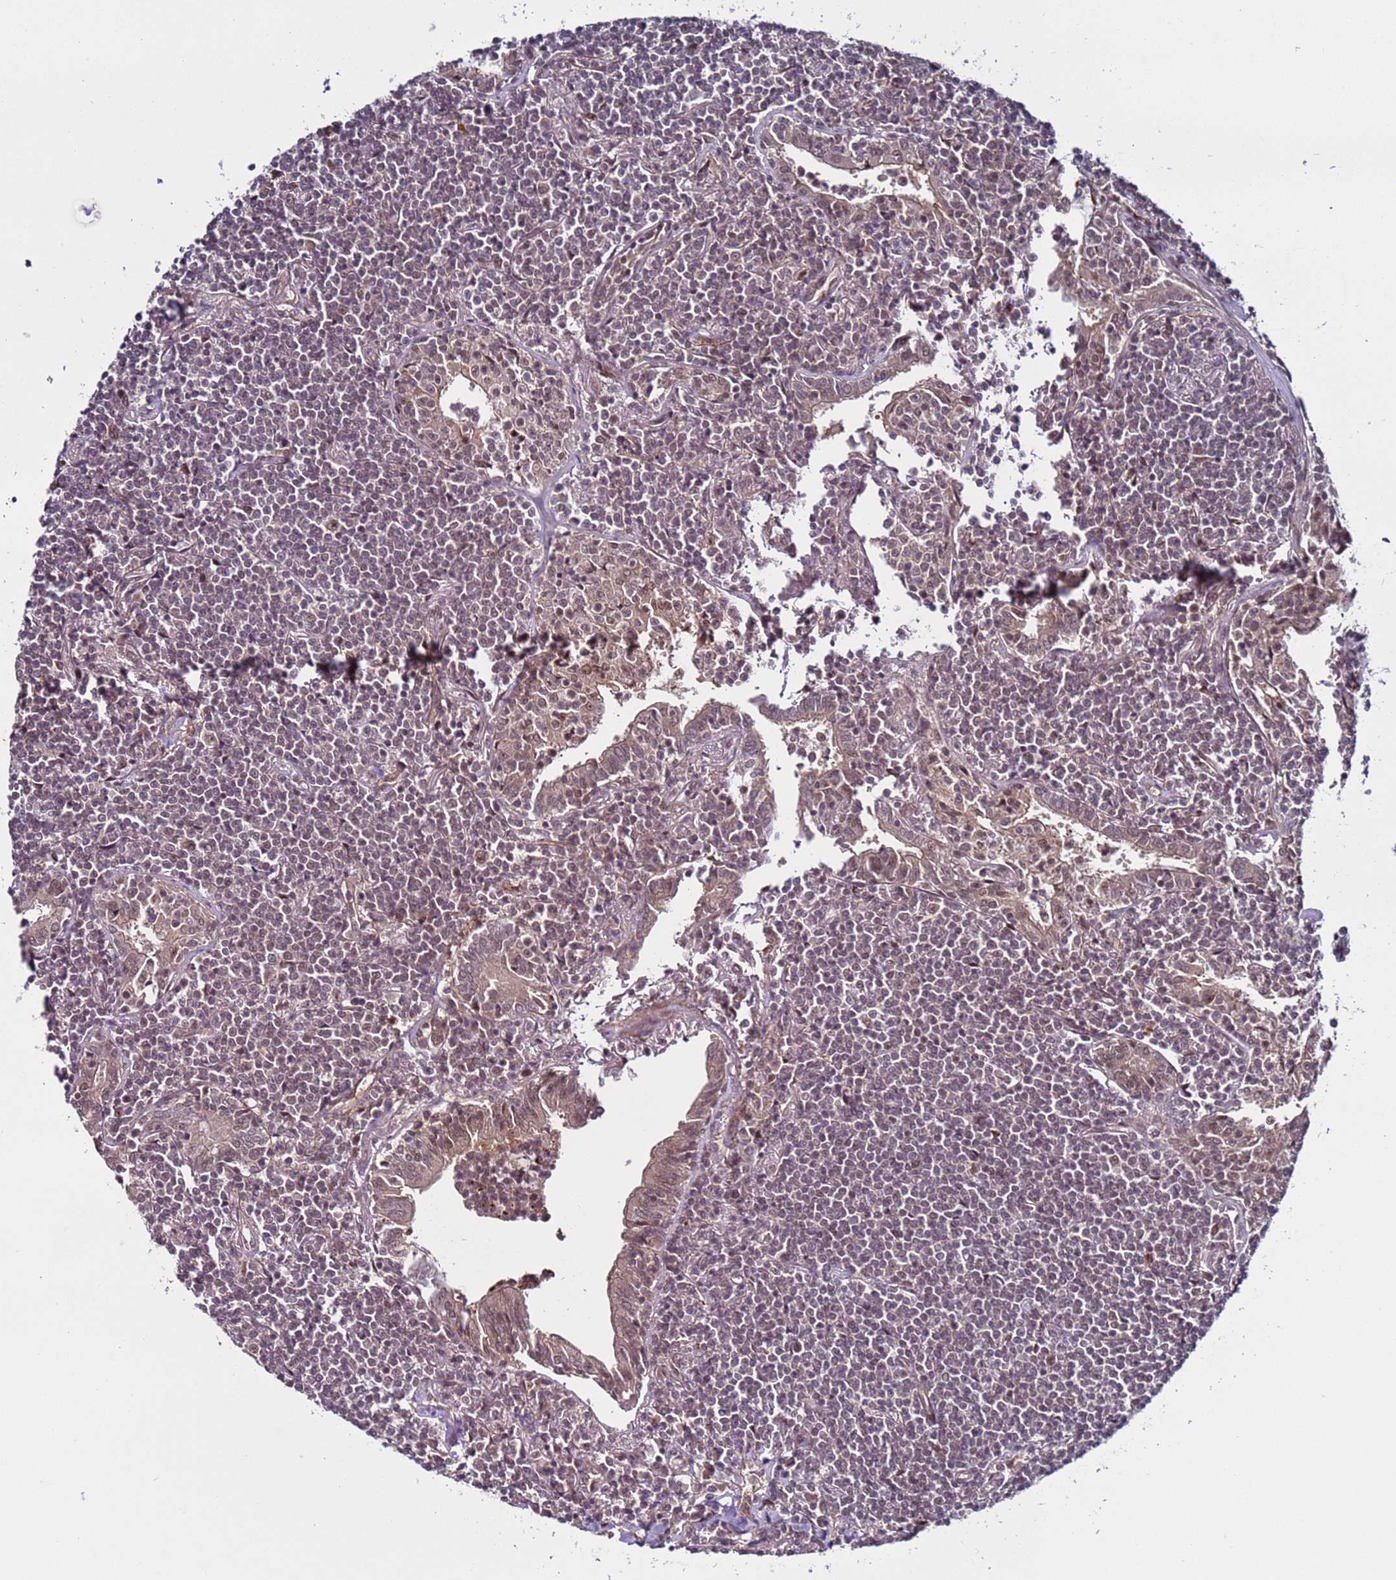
{"staining": {"intensity": "weak", "quantity": ">75%", "location": "nuclear"}, "tissue": "lymphoma", "cell_type": "Tumor cells", "image_type": "cancer", "snomed": [{"axis": "morphology", "description": "Malignant lymphoma, non-Hodgkin's type, Low grade"}, {"axis": "topography", "description": "Lung"}], "caption": "Protein positivity by immunohistochemistry displays weak nuclear expression in about >75% of tumor cells in lymphoma.", "gene": "POLR2D", "patient": {"sex": "female", "age": 71}}